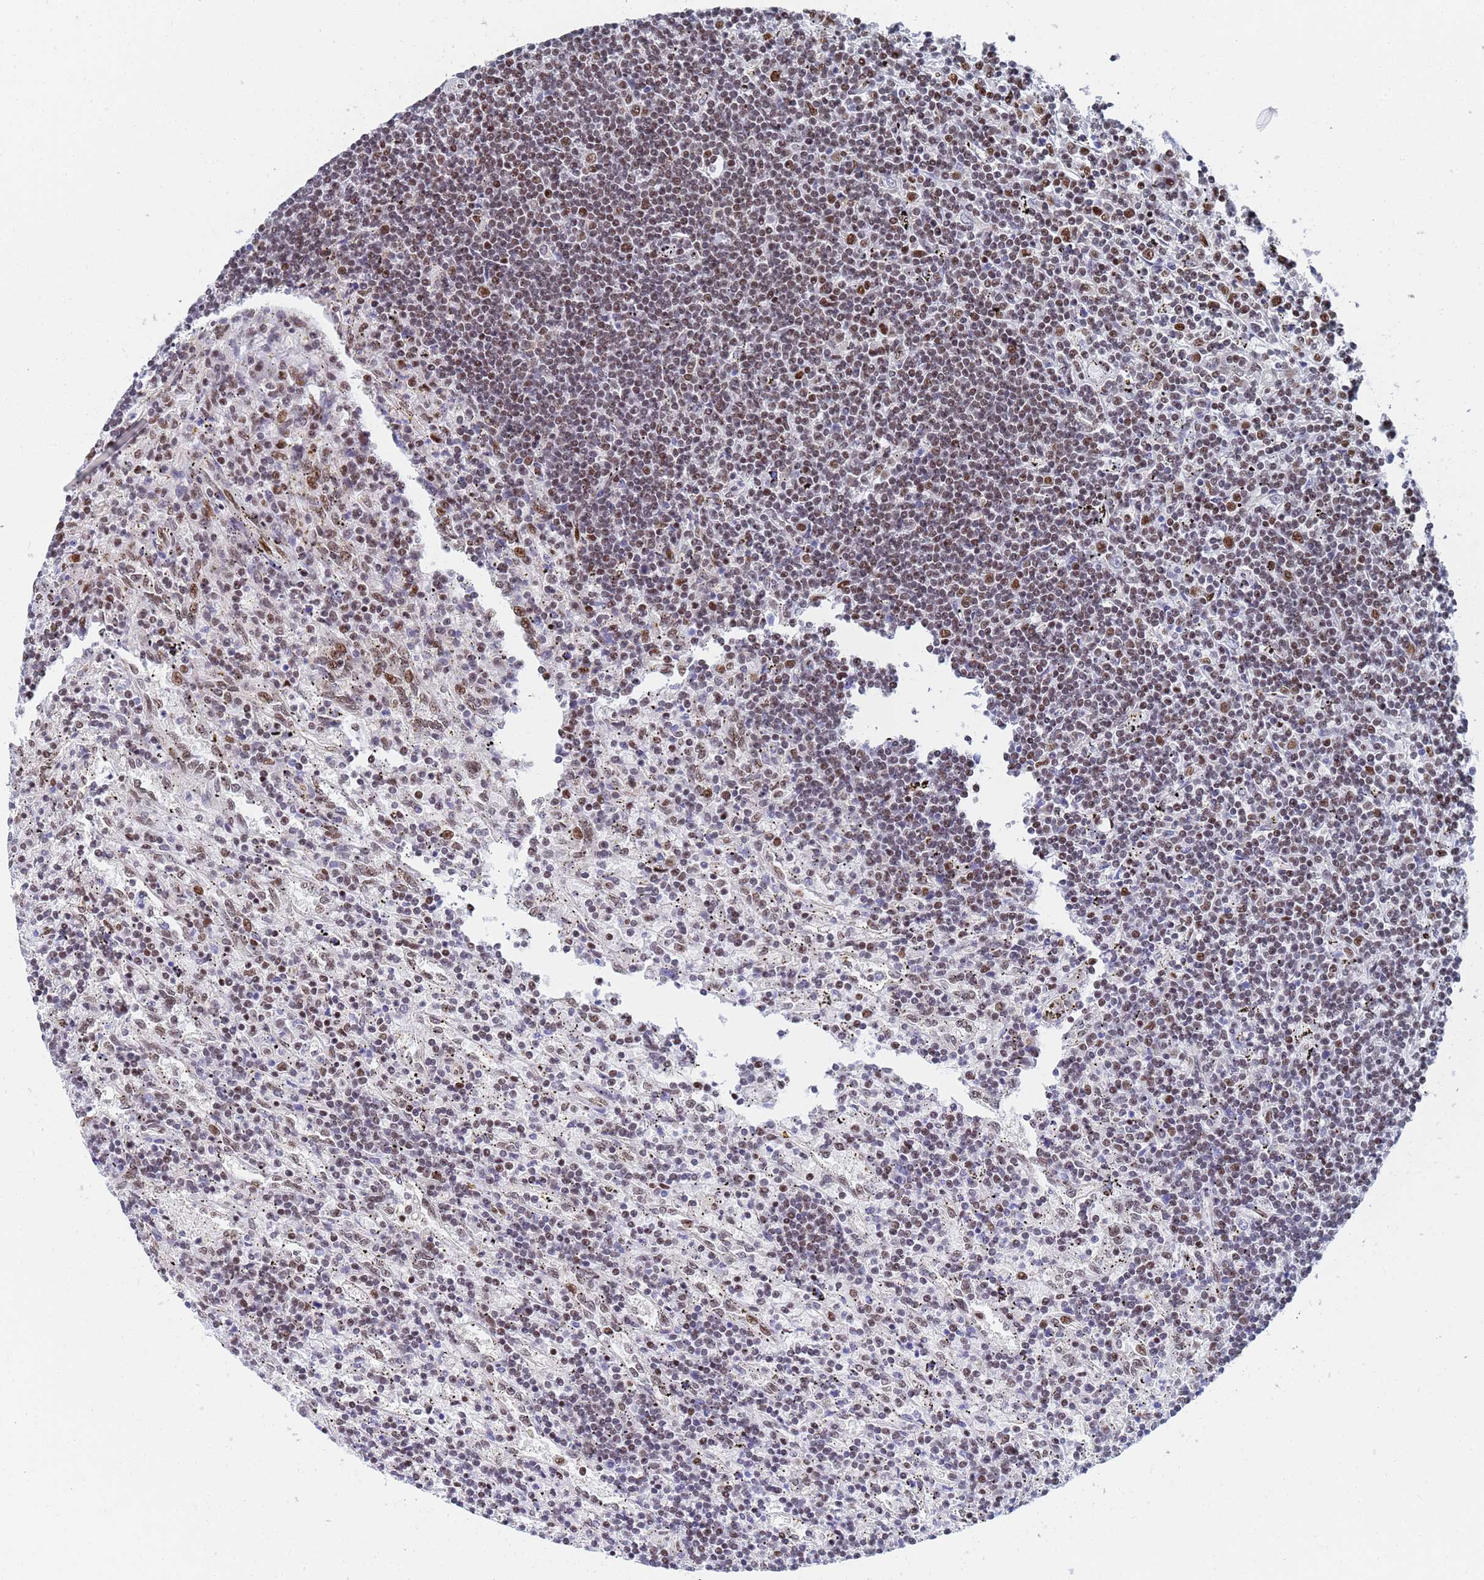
{"staining": {"intensity": "moderate", "quantity": "25%-75%", "location": "nuclear"}, "tissue": "lymphoma", "cell_type": "Tumor cells", "image_type": "cancer", "snomed": [{"axis": "morphology", "description": "Malignant lymphoma, non-Hodgkin's type, Low grade"}, {"axis": "topography", "description": "Spleen"}], "caption": "IHC micrograph of neoplastic tissue: lymphoma stained using IHC shows medium levels of moderate protein expression localized specifically in the nuclear of tumor cells, appearing as a nuclear brown color.", "gene": "AP5Z1", "patient": {"sex": "male", "age": 76}}